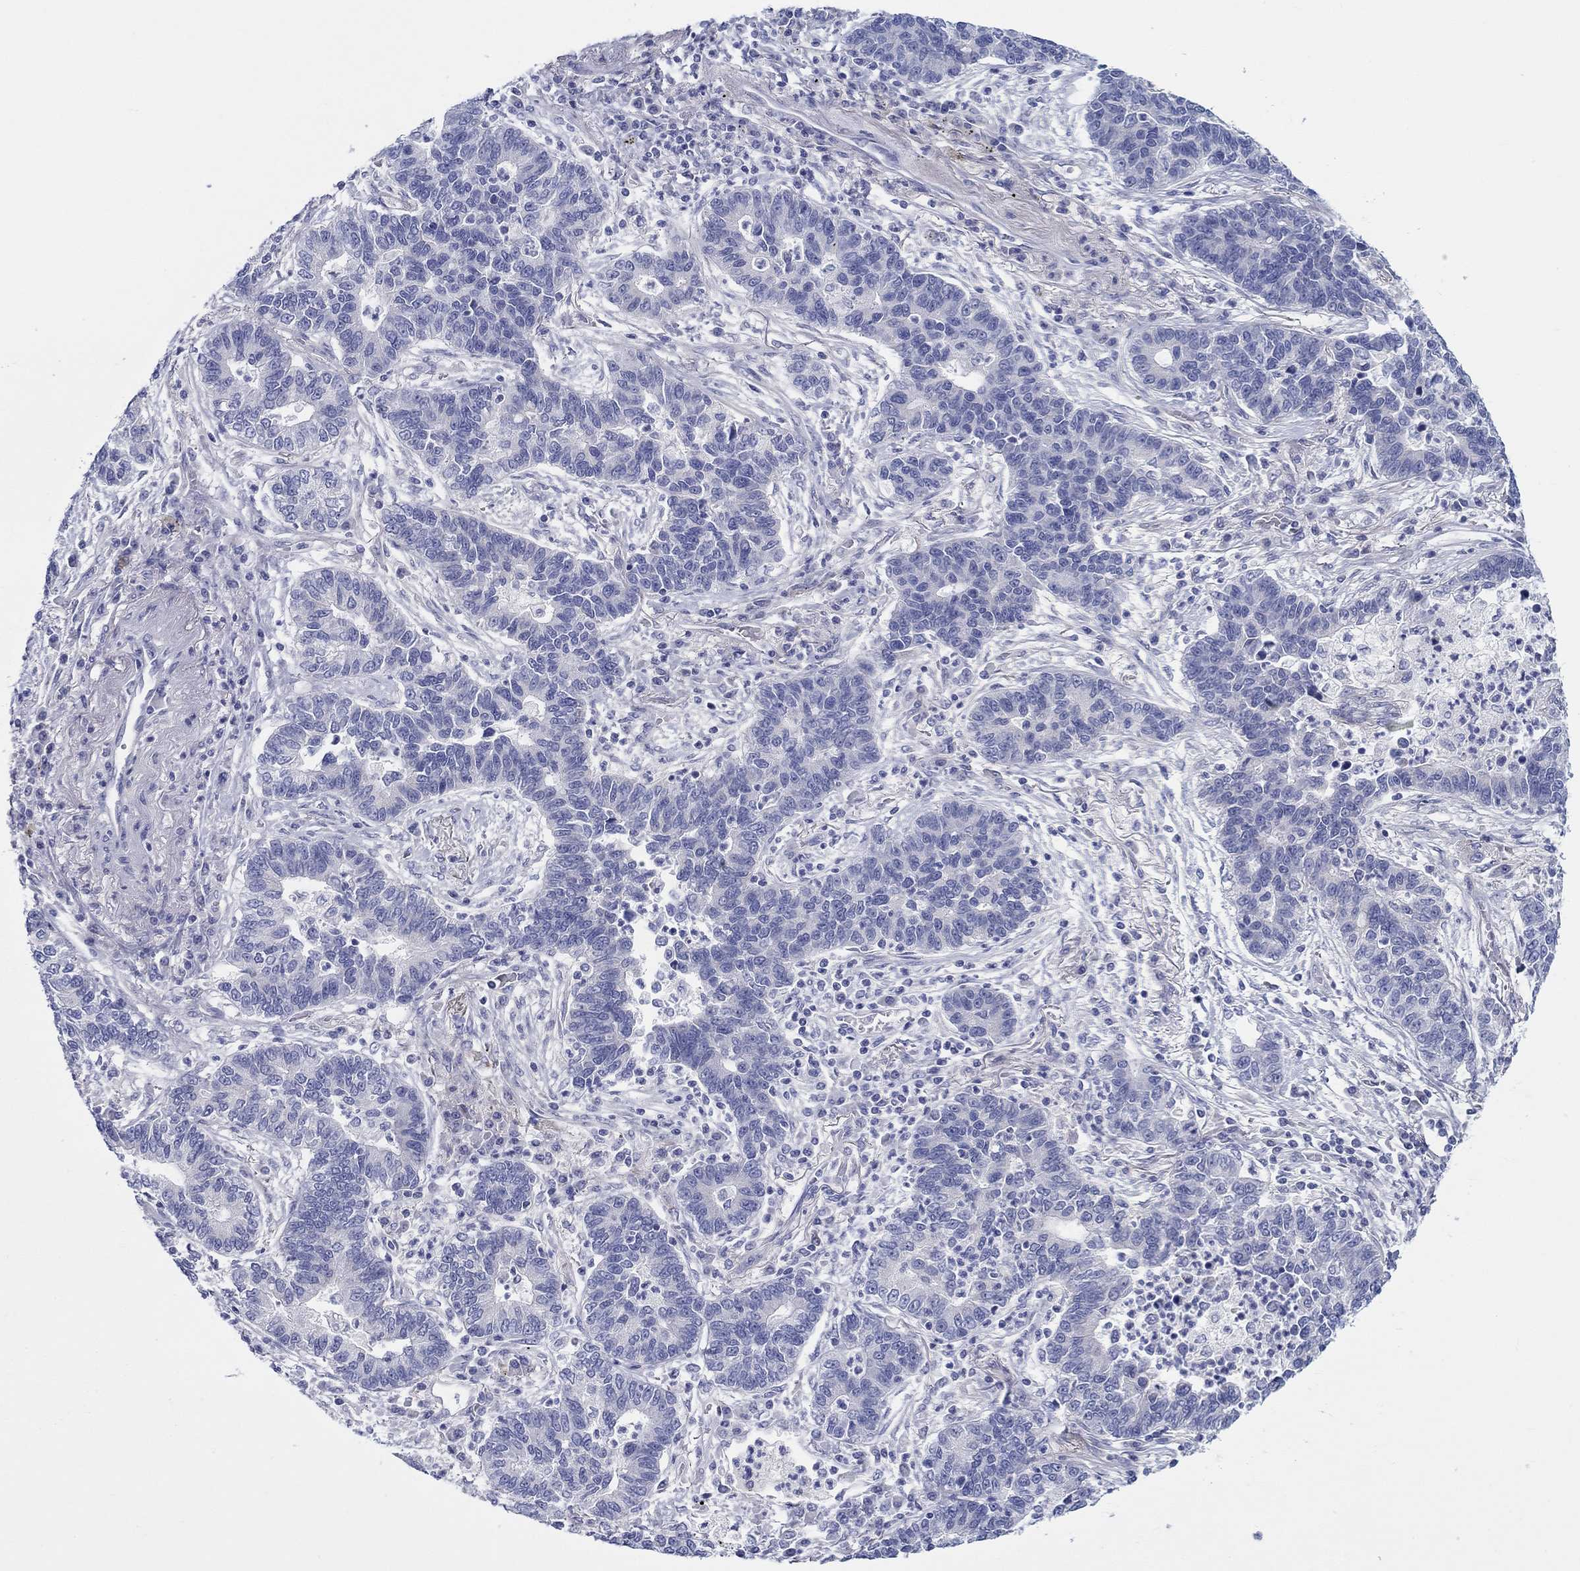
{"staining": {"intensity": "negative", "quantity": "none", "location": "none"}, "tissue": "lung cancer", "cell_type": "Tumor cells", "image_type": "cancer", "snomed": [{"axis": "morphology", "description": "Adenocarcinoma, NOS"}, {"axis": "topography", "description": "Lung"}], "caption": "Protein analysis of lung adenocarcinoma shows no significant staining in tumor cells.", "gene": "HAPLN4", "patient": {"sex": "female", "age": 57}}